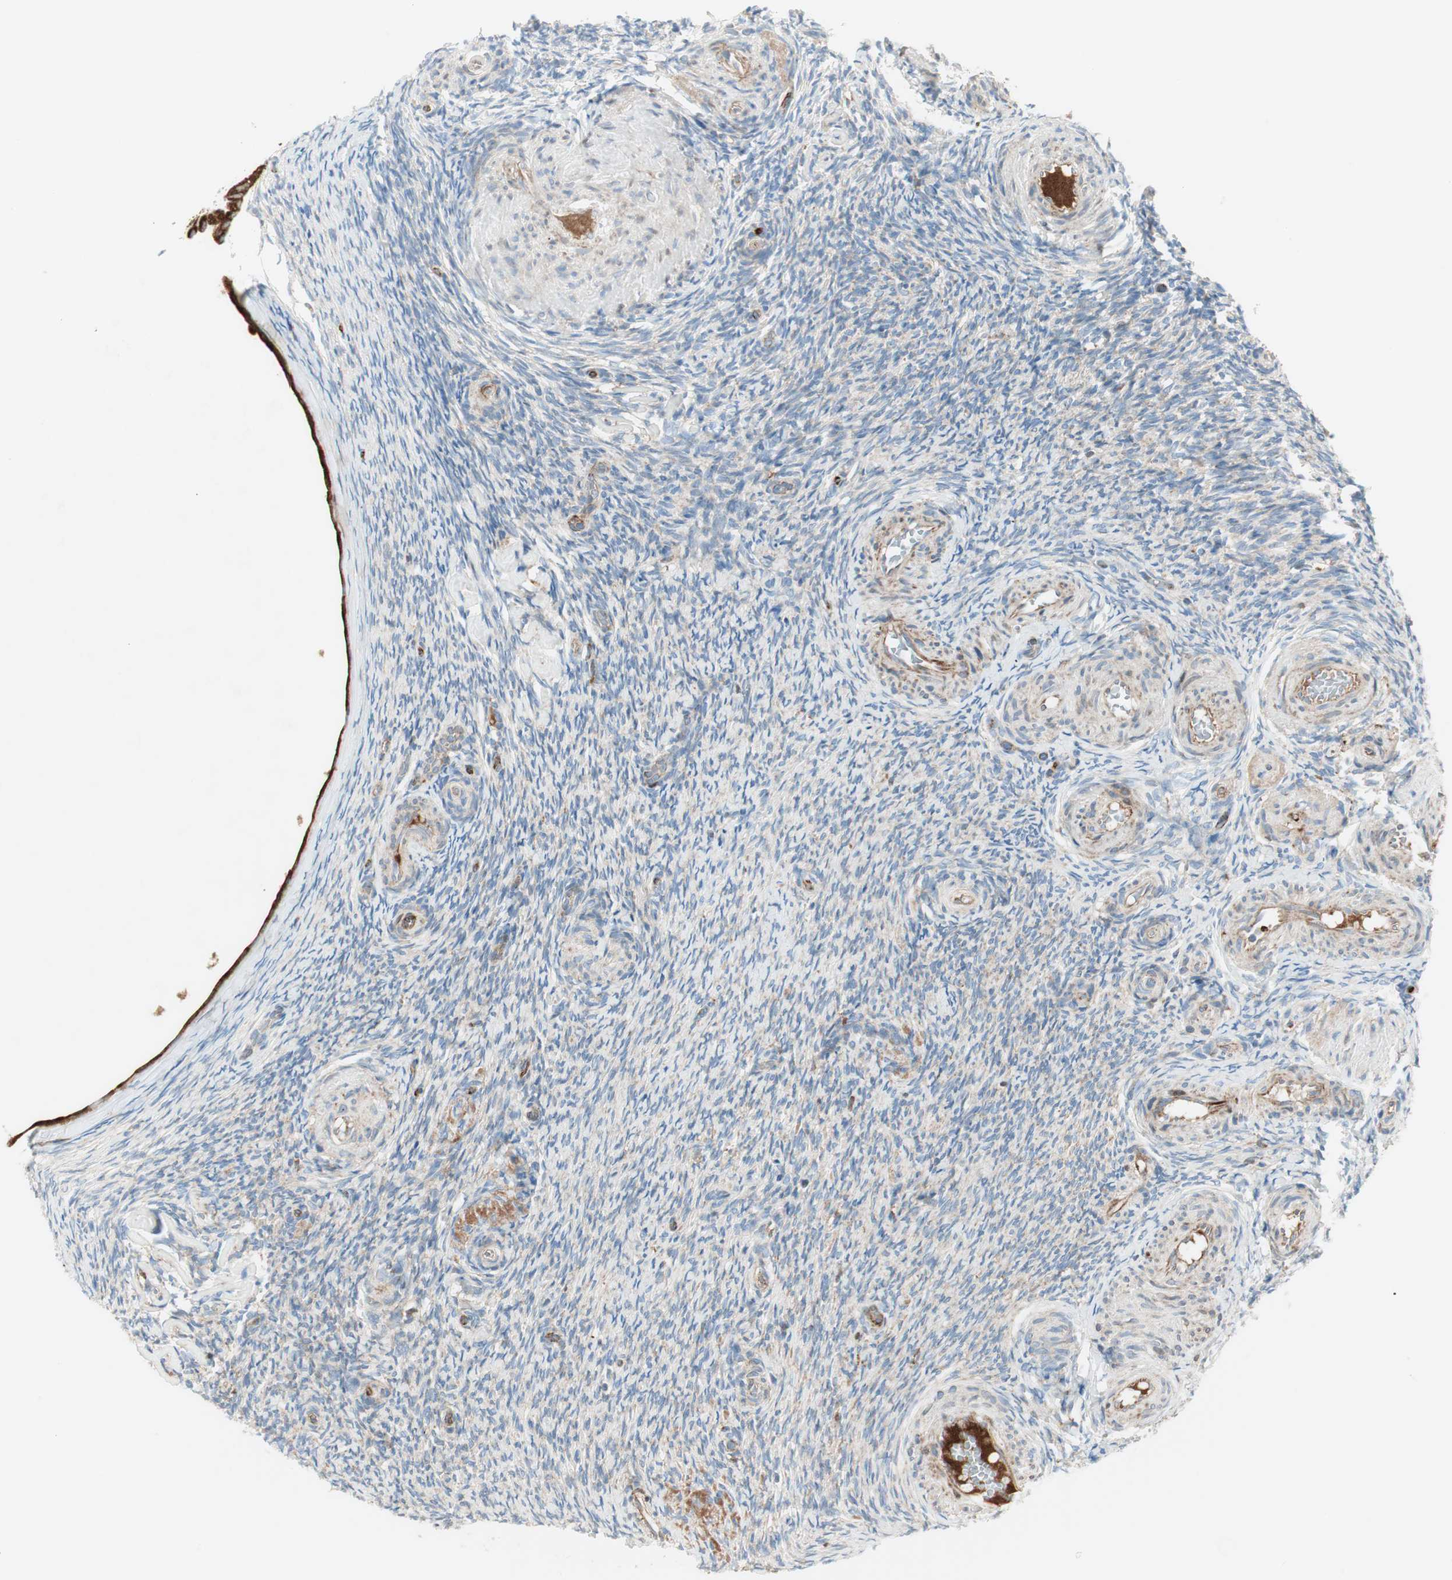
{"staining": {"intensity": "negative", "quantity": "none", "location": "none"}, "tissue": "ovary", "cell_type": "Ovarian stroma cells", "image_type": "normal", "snomed": [{"axis": "morphology", "description": "Normal tissue, NOS"}, {"axis": "topography", "description": "Ovary"}], "caption": "A high-resolution histopathology image shows immunohistochemistry (IHC) staining of benign ovary, which demonstrates no significant staining in ovarian stroma cells.", "gene": "ATP6V1G1", "patient": {"sex": "female", "age": 60}}